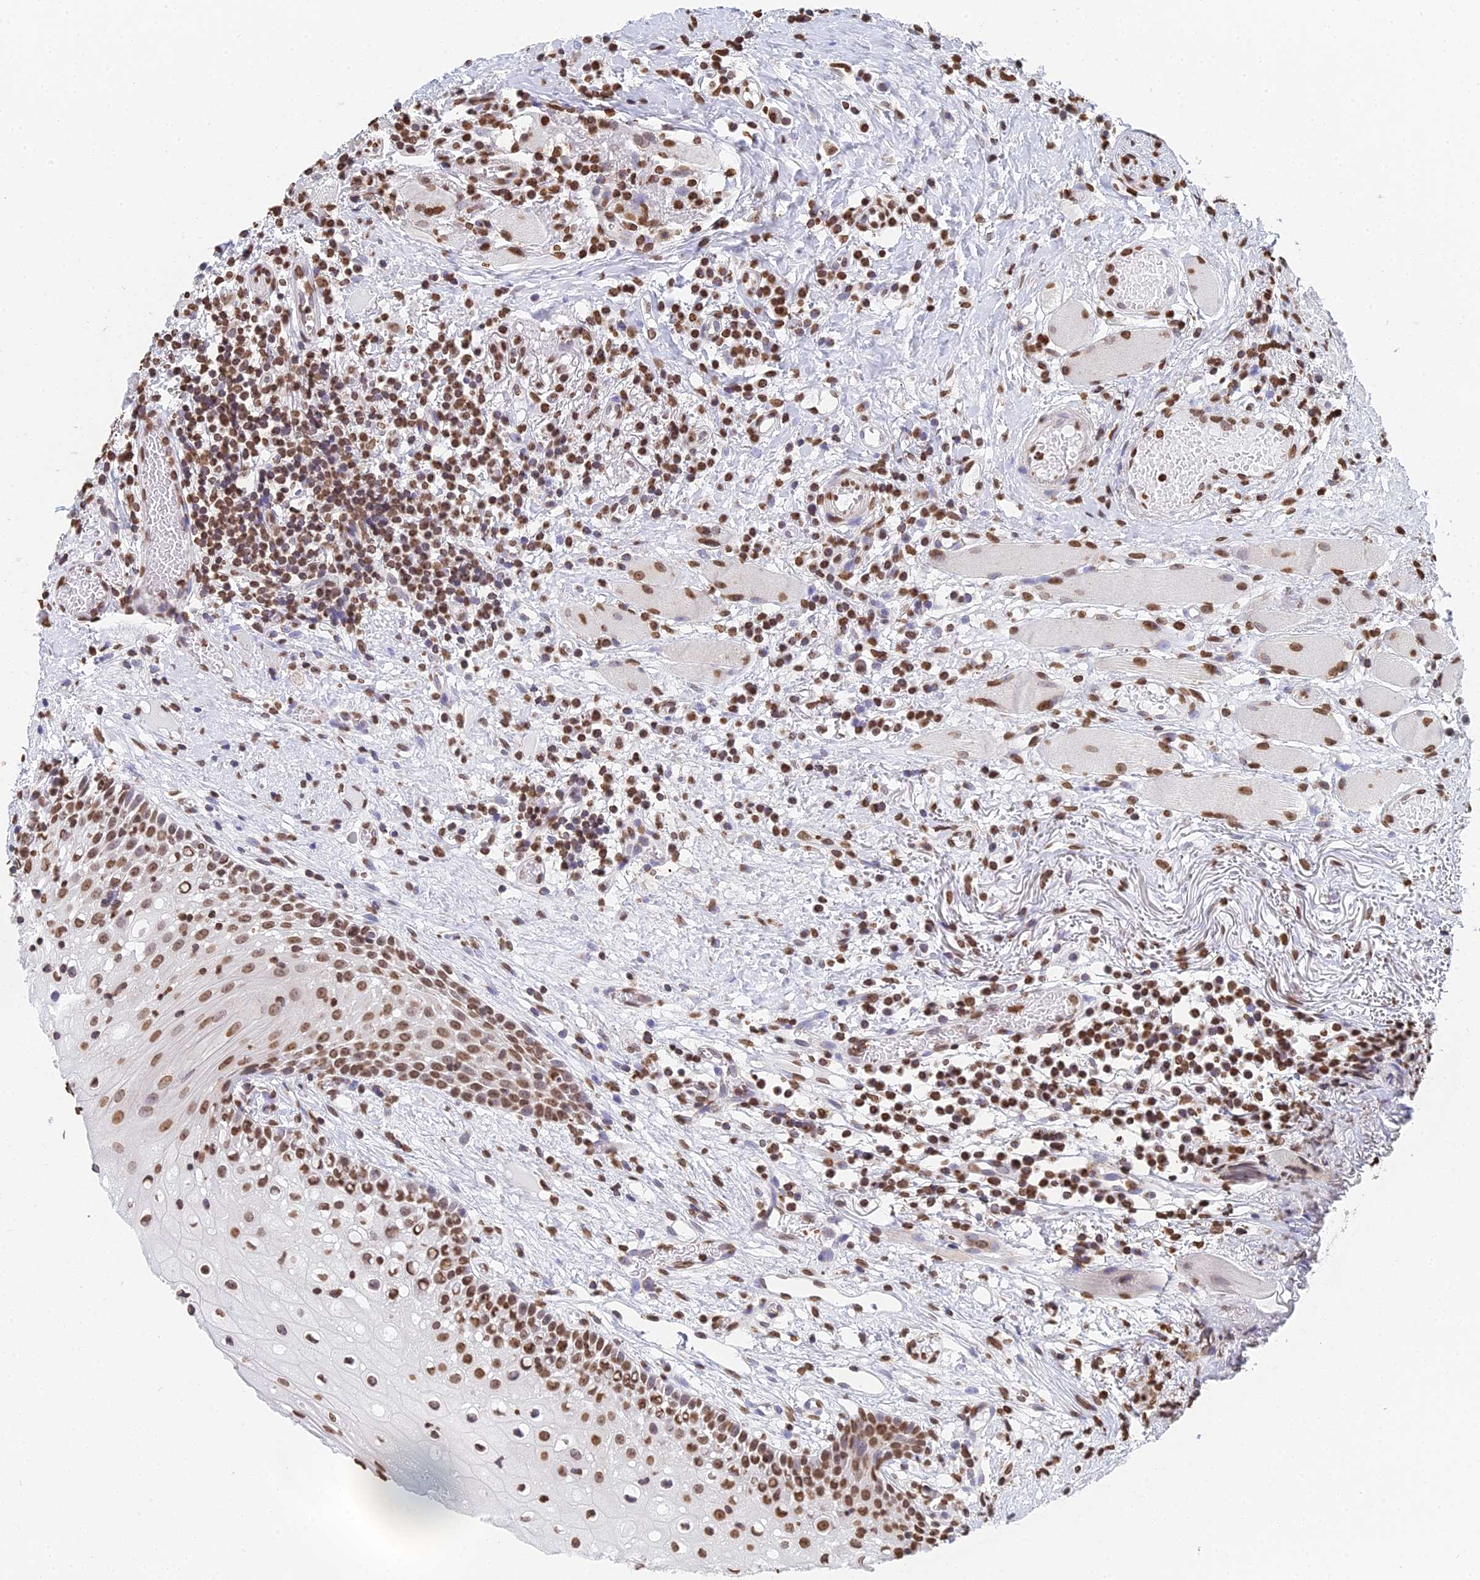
{"staining": {"intensity": "moderate", "quantity": ">75%", "location": "nuclear"}, "tissue": "oral mucosa", "cell_type": "Squamous epithelial cells", "image_type": "normal", "snomed": [{"axis": "morphology", "description": "Normal tissue, NOS"}, {"axis": "topography", "description": "Oral tissue"}], "caption": "Immunohistochemical staining of benign human oral mucosa shows moderate nuclear protein expression in about >75% of squamous epithelial cells. The staining is performed using DAB (3,3'-diaminobenzidine) brown chromogen to label protein expression. The nuclei are counter-stained blue using hematoxylin.", "gene": "GBP3", "patient": {"sex": "female", "age": 69}}